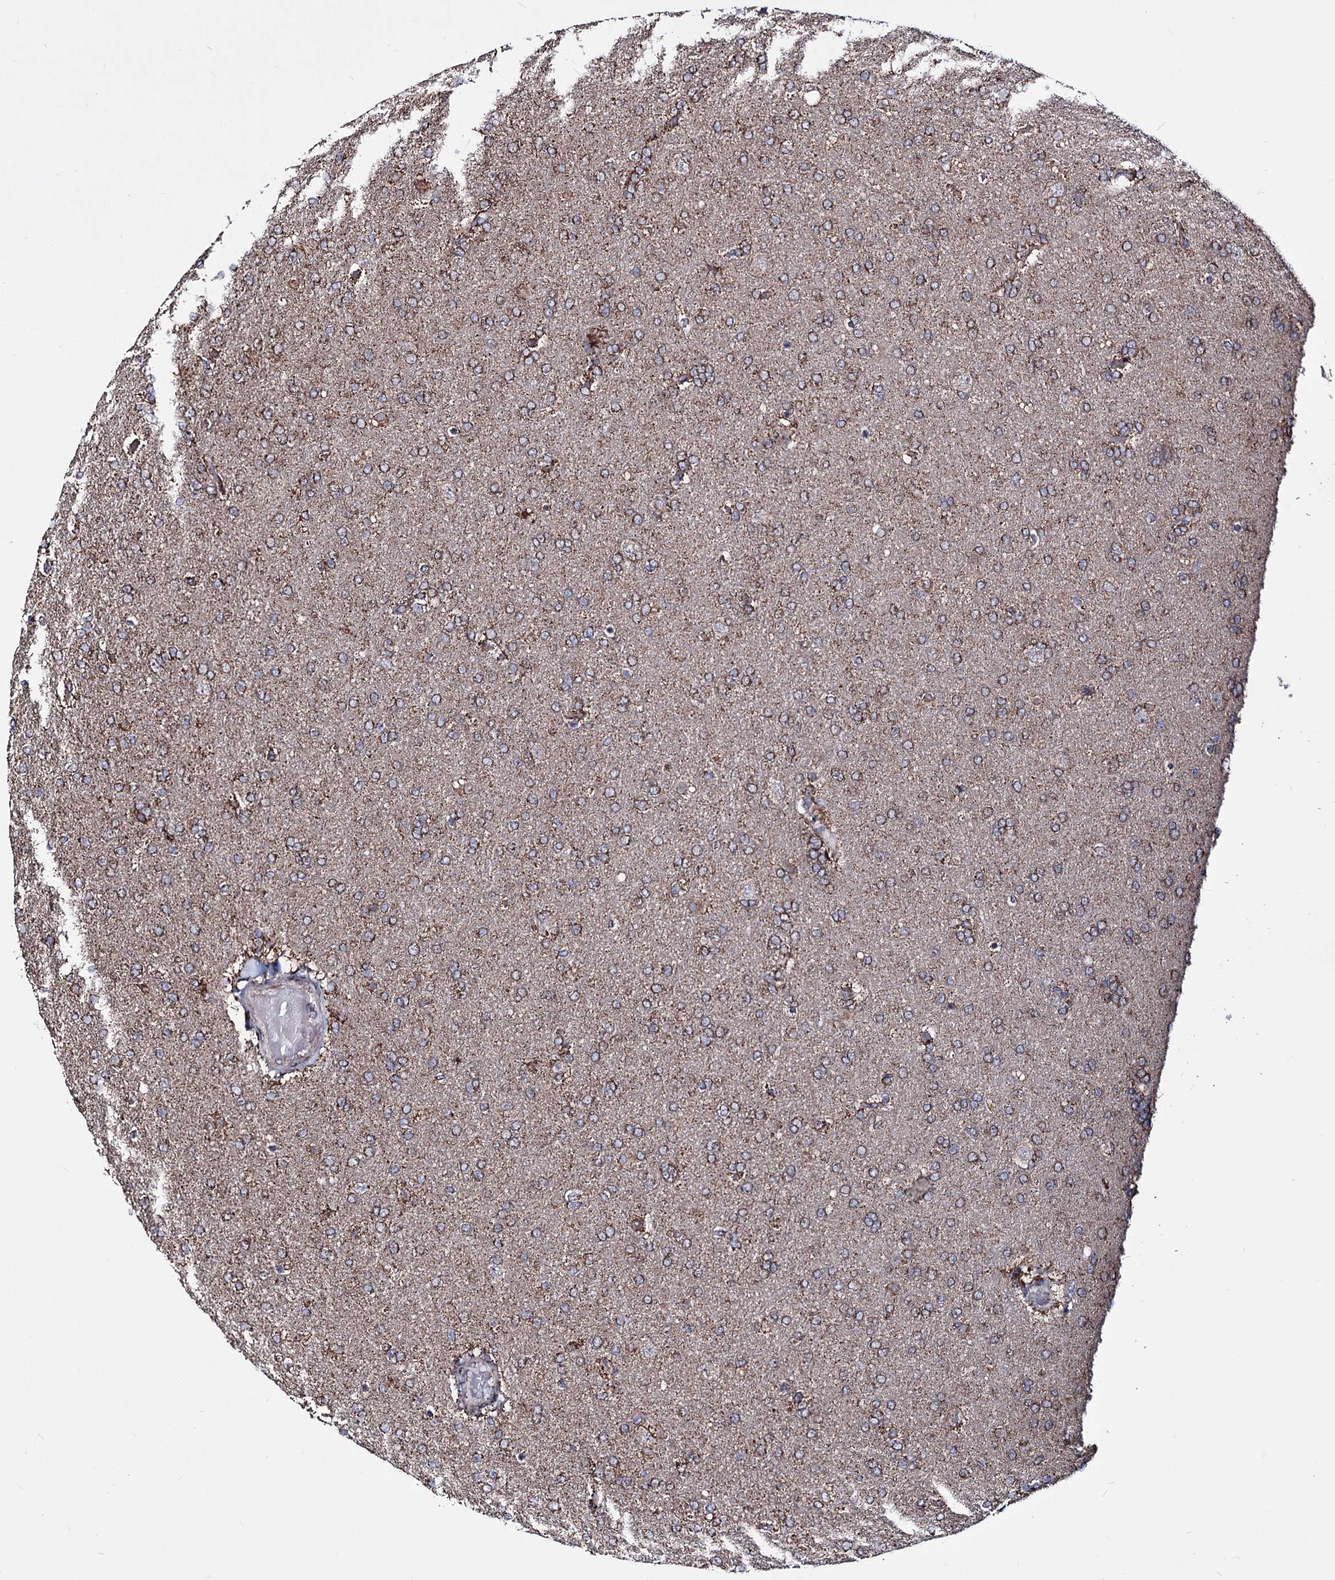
{"staining": {"intensity": "moderate", "quantity": "25%-75%", "location": "cytoplasmic/membranous"}, "tissue": "glioma", "cell_type": "Tumor cells", "image_type": "cancer", "snomed": [{"axis": "morphology", "description": "Glioma, malignant, High grade"}, {"axis": "topography", "description": "Brain"}], "caption": "Immunohistochemistry (IHC) image of neoplastic tissue: glioma stained using immunohistochemistry (IHC) reveals medium levels of moderate protein expression localized specifically in the cytoplasmic/membranous of tumor cells, appearing as a cytoplasmic/membranous brown color.", "gene": "CREB3L4", "patient": {"sex": "male", "age": 72}}